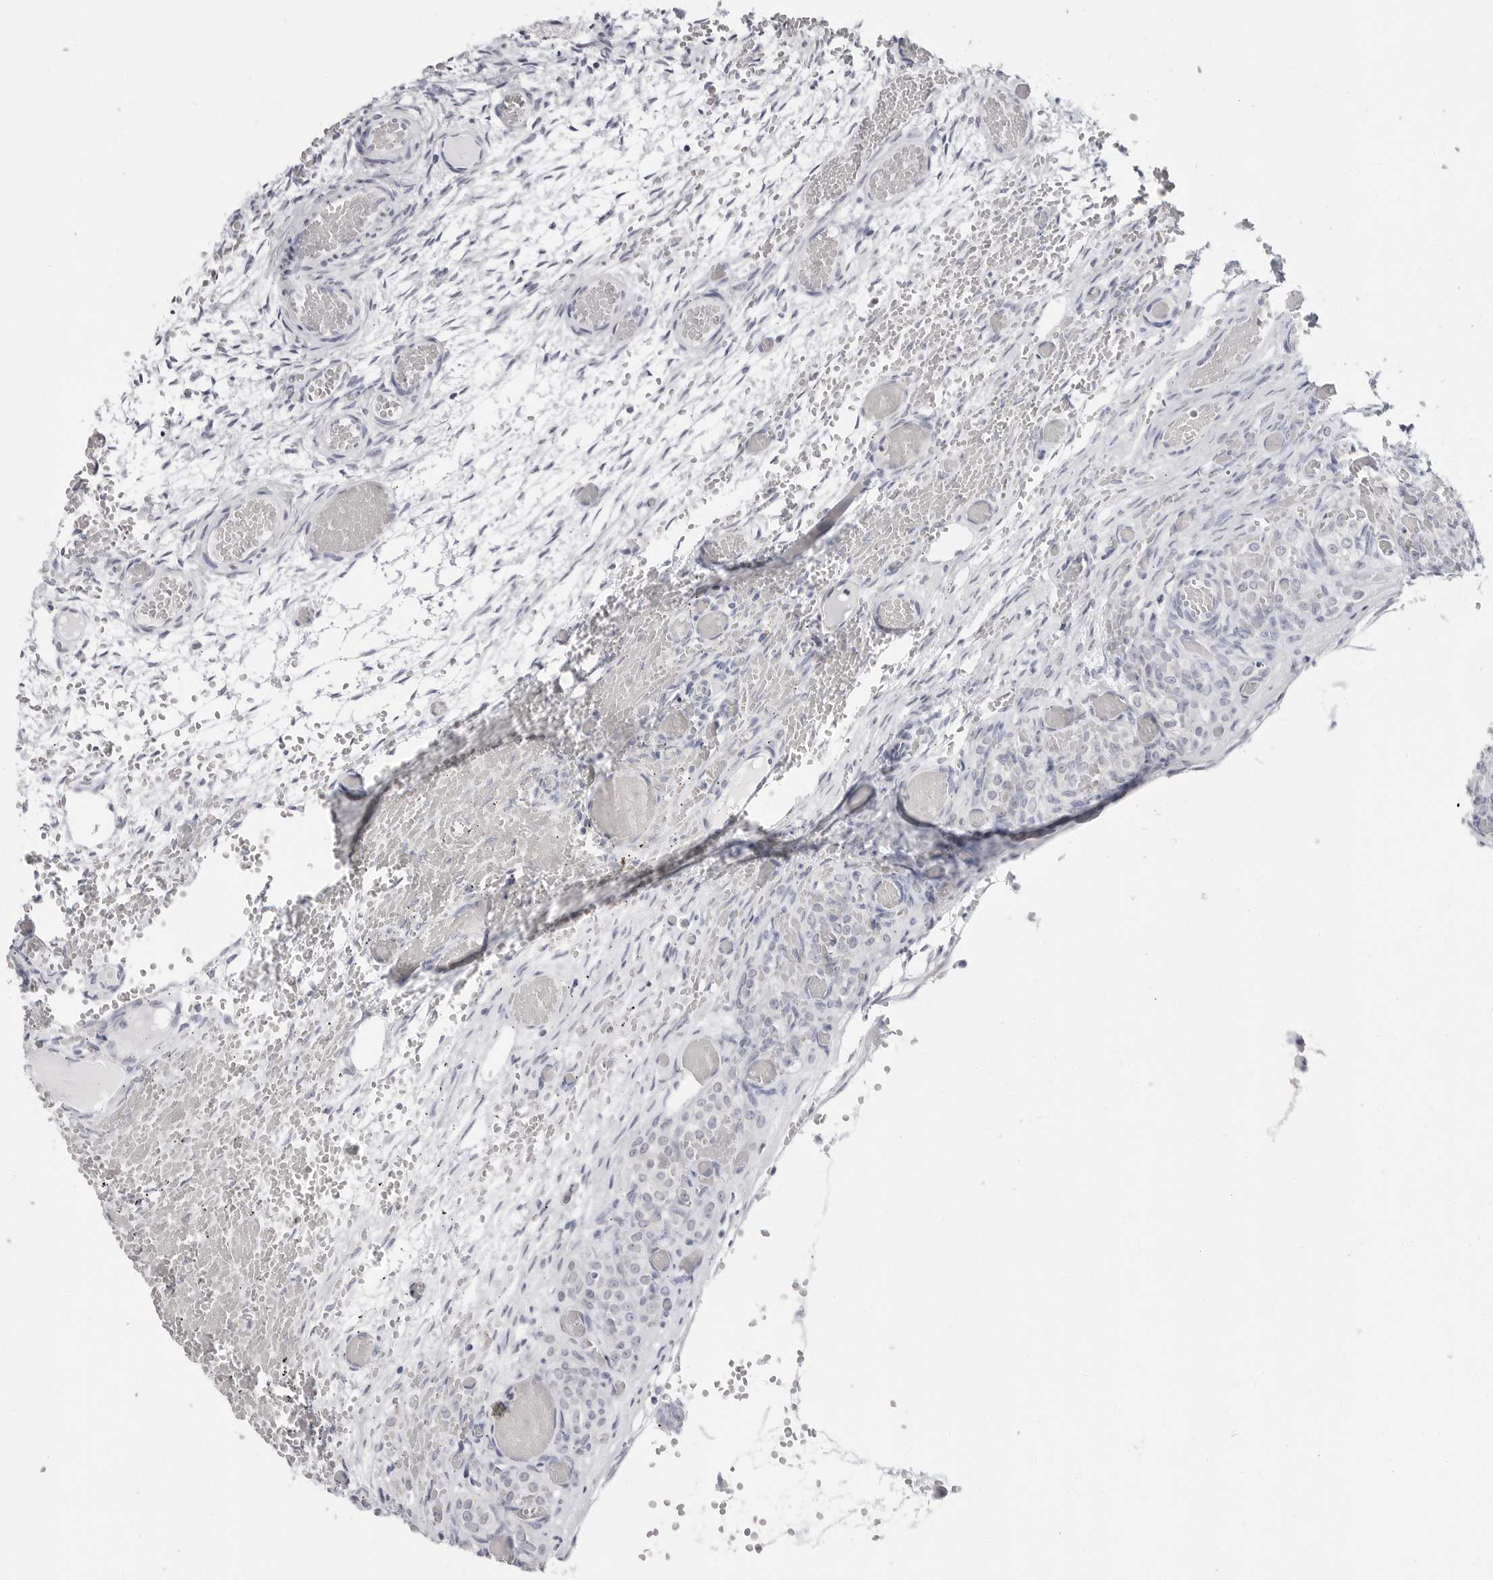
{"staining": {"intensity": "negative", "quantity": "none", "location": "none"}, "tissue": "ovary", "cell_type": "Follicle cells", "image_type": "normal", "snomed": [{"axis": "morphology", "description": "Adenocarcinoma, NOS"}, {"axis": "topography", "description": "Endometrium"}], "caption": "DAB (3,3'-diaminobenzidine) immunohistochemical staining of unremarkable human ovary reveals no significant positivity in follicle cells.", "gene": "ERICH3", "patient": {"sex": "female", "age": 32}}